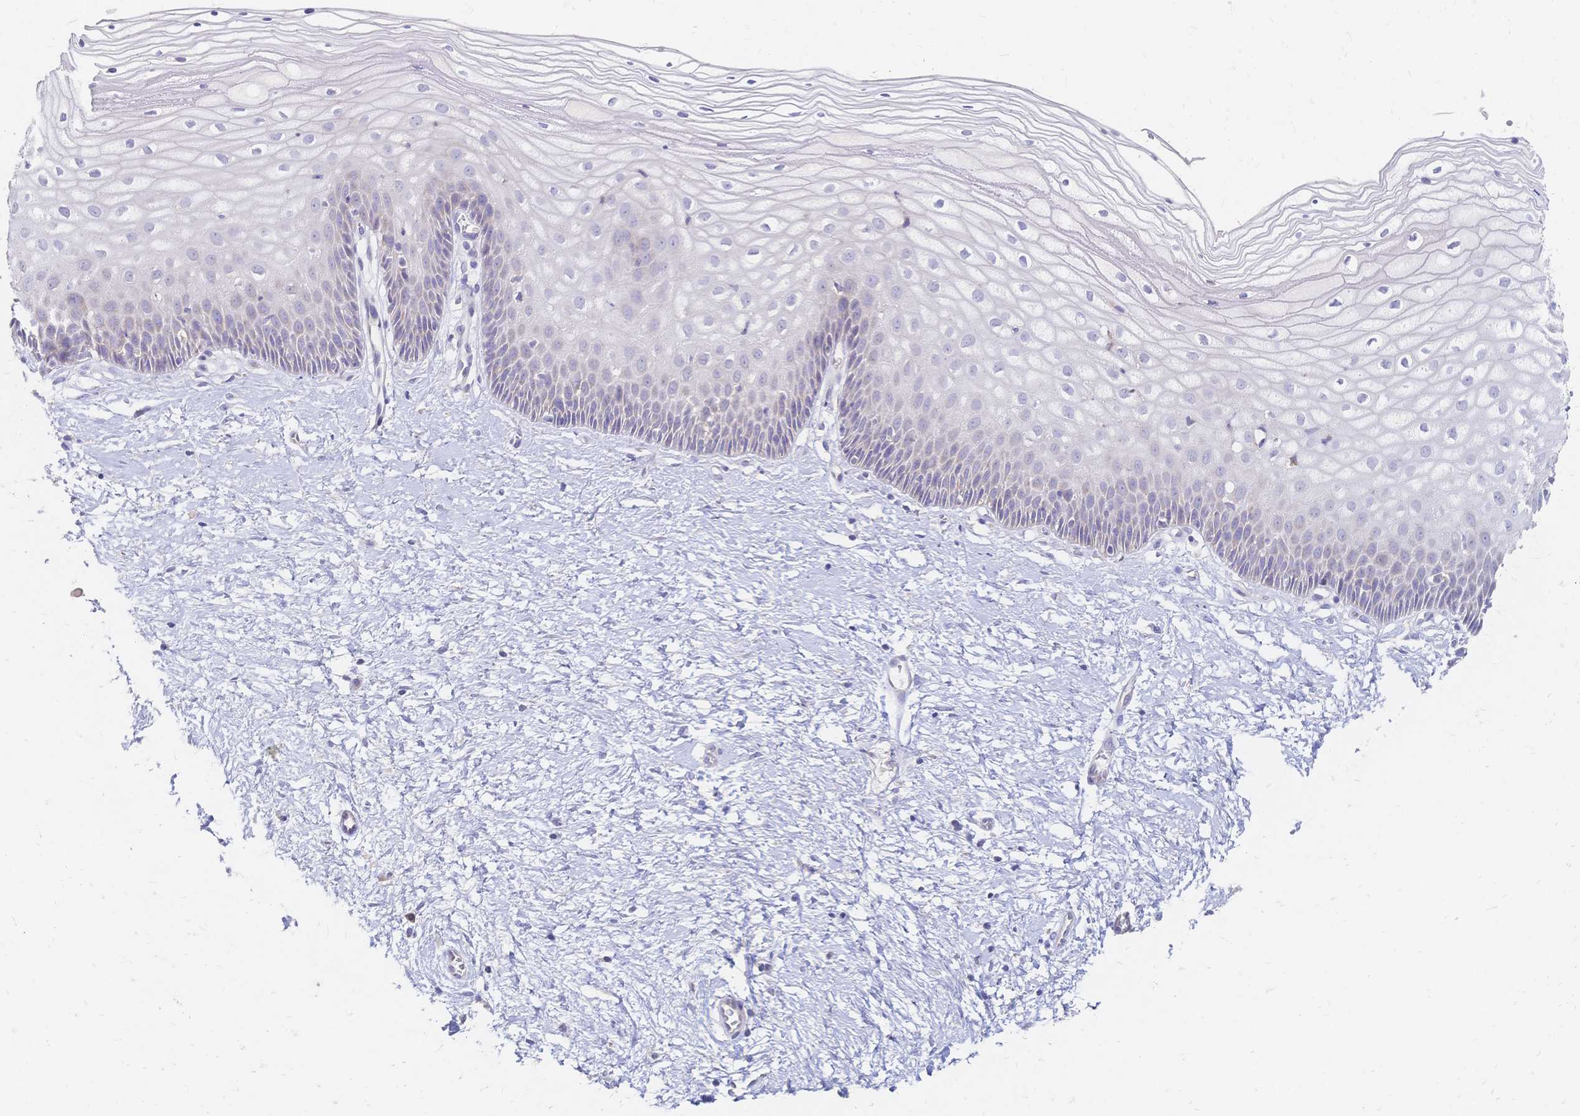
{"staining": {"intensity": "negative", "quantity": "none", "location": "none"}, "tissue": "cervix", "cell_type": "Glandular cells", "image_type": "normal", "snomed": [{"axis": "morphology", "description": "Normal tissue, NOS"}, {"axis": "topography", "description": "Cervix"}], "caption": "A high-resolution micrograph shows IHC staining of normal cervix, which exhibits no significant staining in glandular cells.", "gene": "VWC2L", "patient": {"sex": "female", "age": 36}}